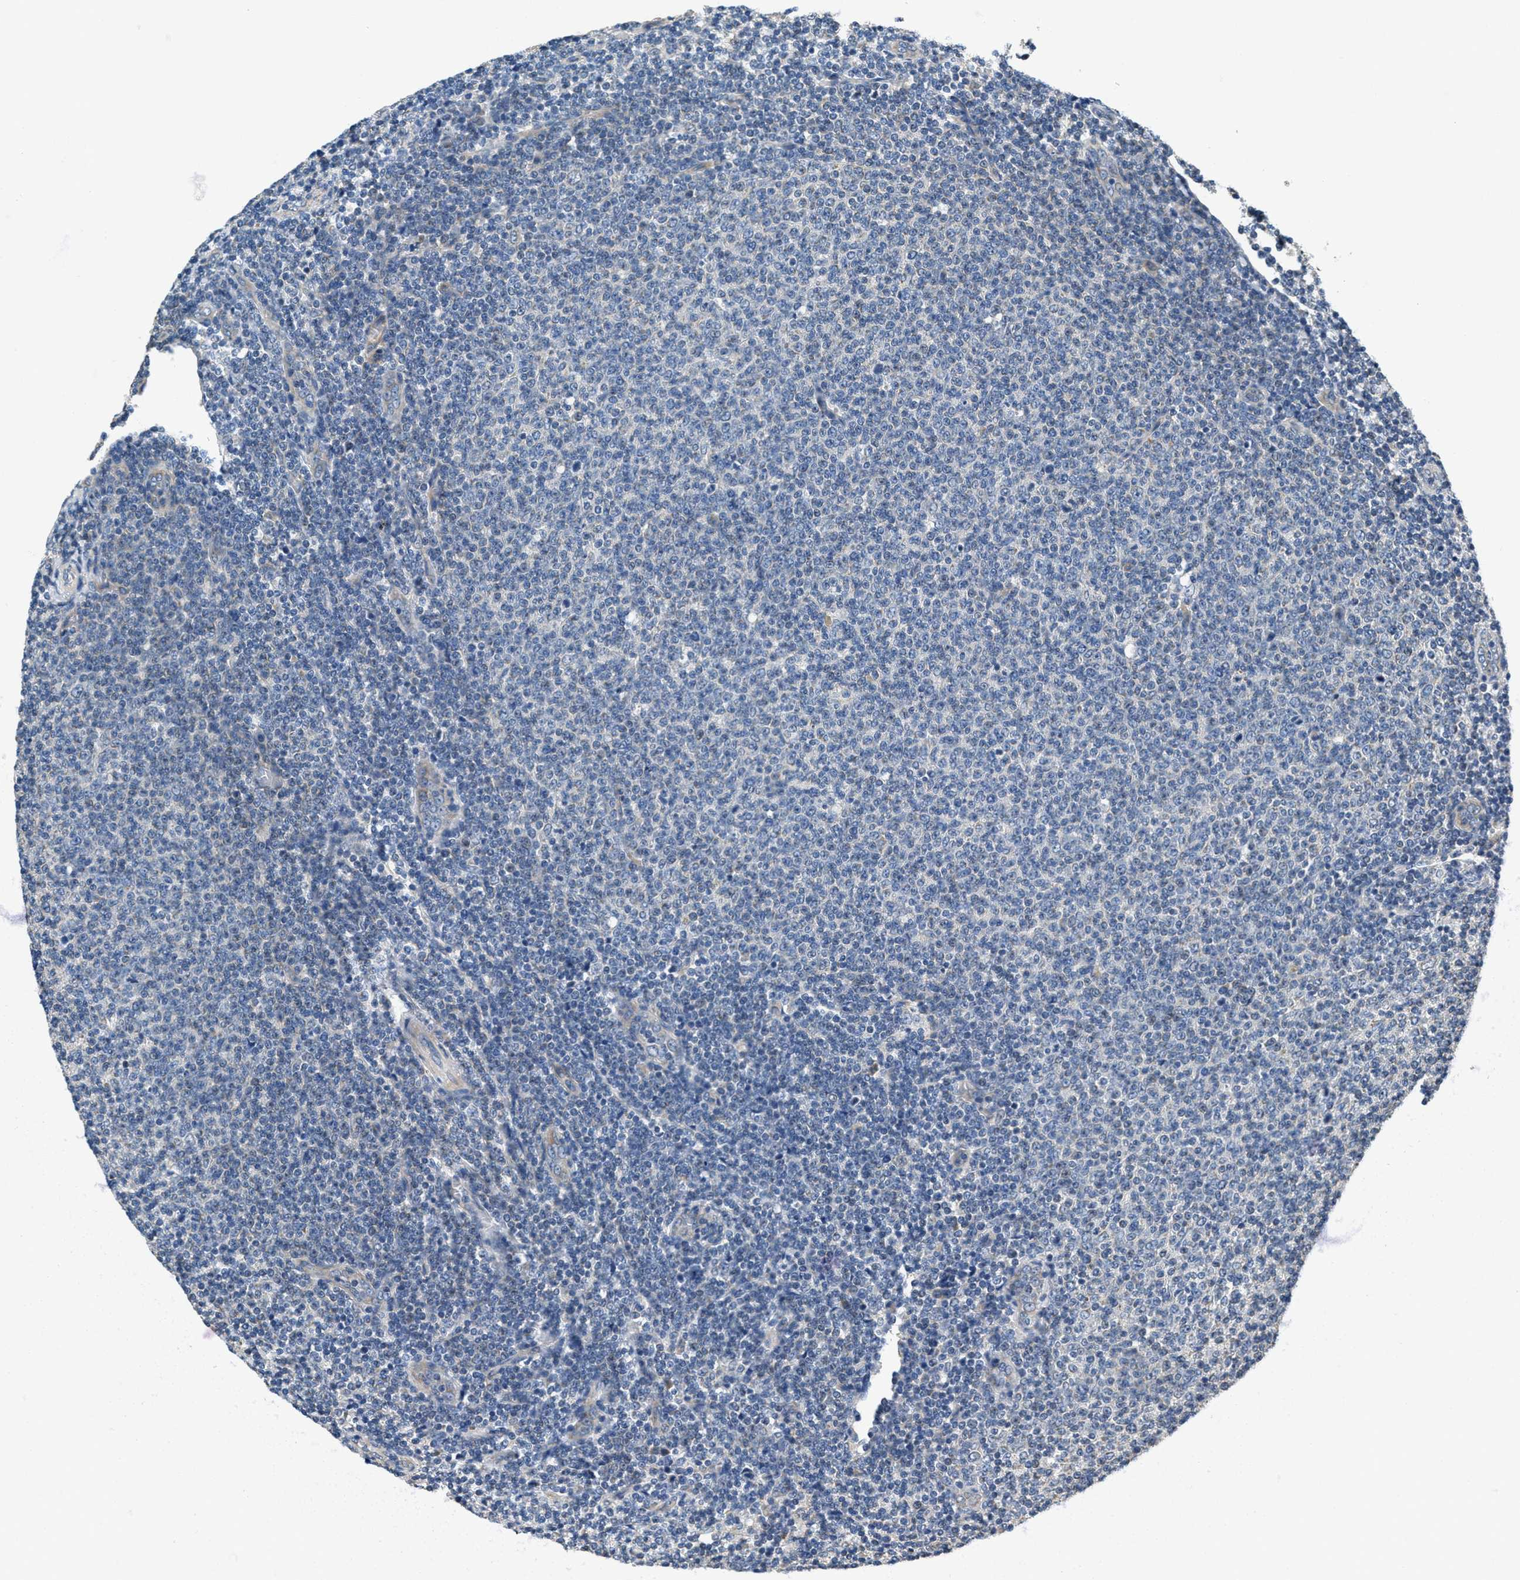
{"staining": {"intensity": "negative", "quantity": "none", "location": "none"}, "tissue": "lymphoma", "cell_type": "Tumor cells", "image_type": "cancer", "snomed": [{"axis": "morphology", "description": "Malignant lymphoma, non-Hodgkin's type, Low grade"}, {"axis": "topography", "description": "Lymph node"}], "caption": "Histopathology image shows no significant protein staining in tumor cells of lymphoma.", "gene": "TOMM70", "patient": {"sex": "male", "age": 66}}